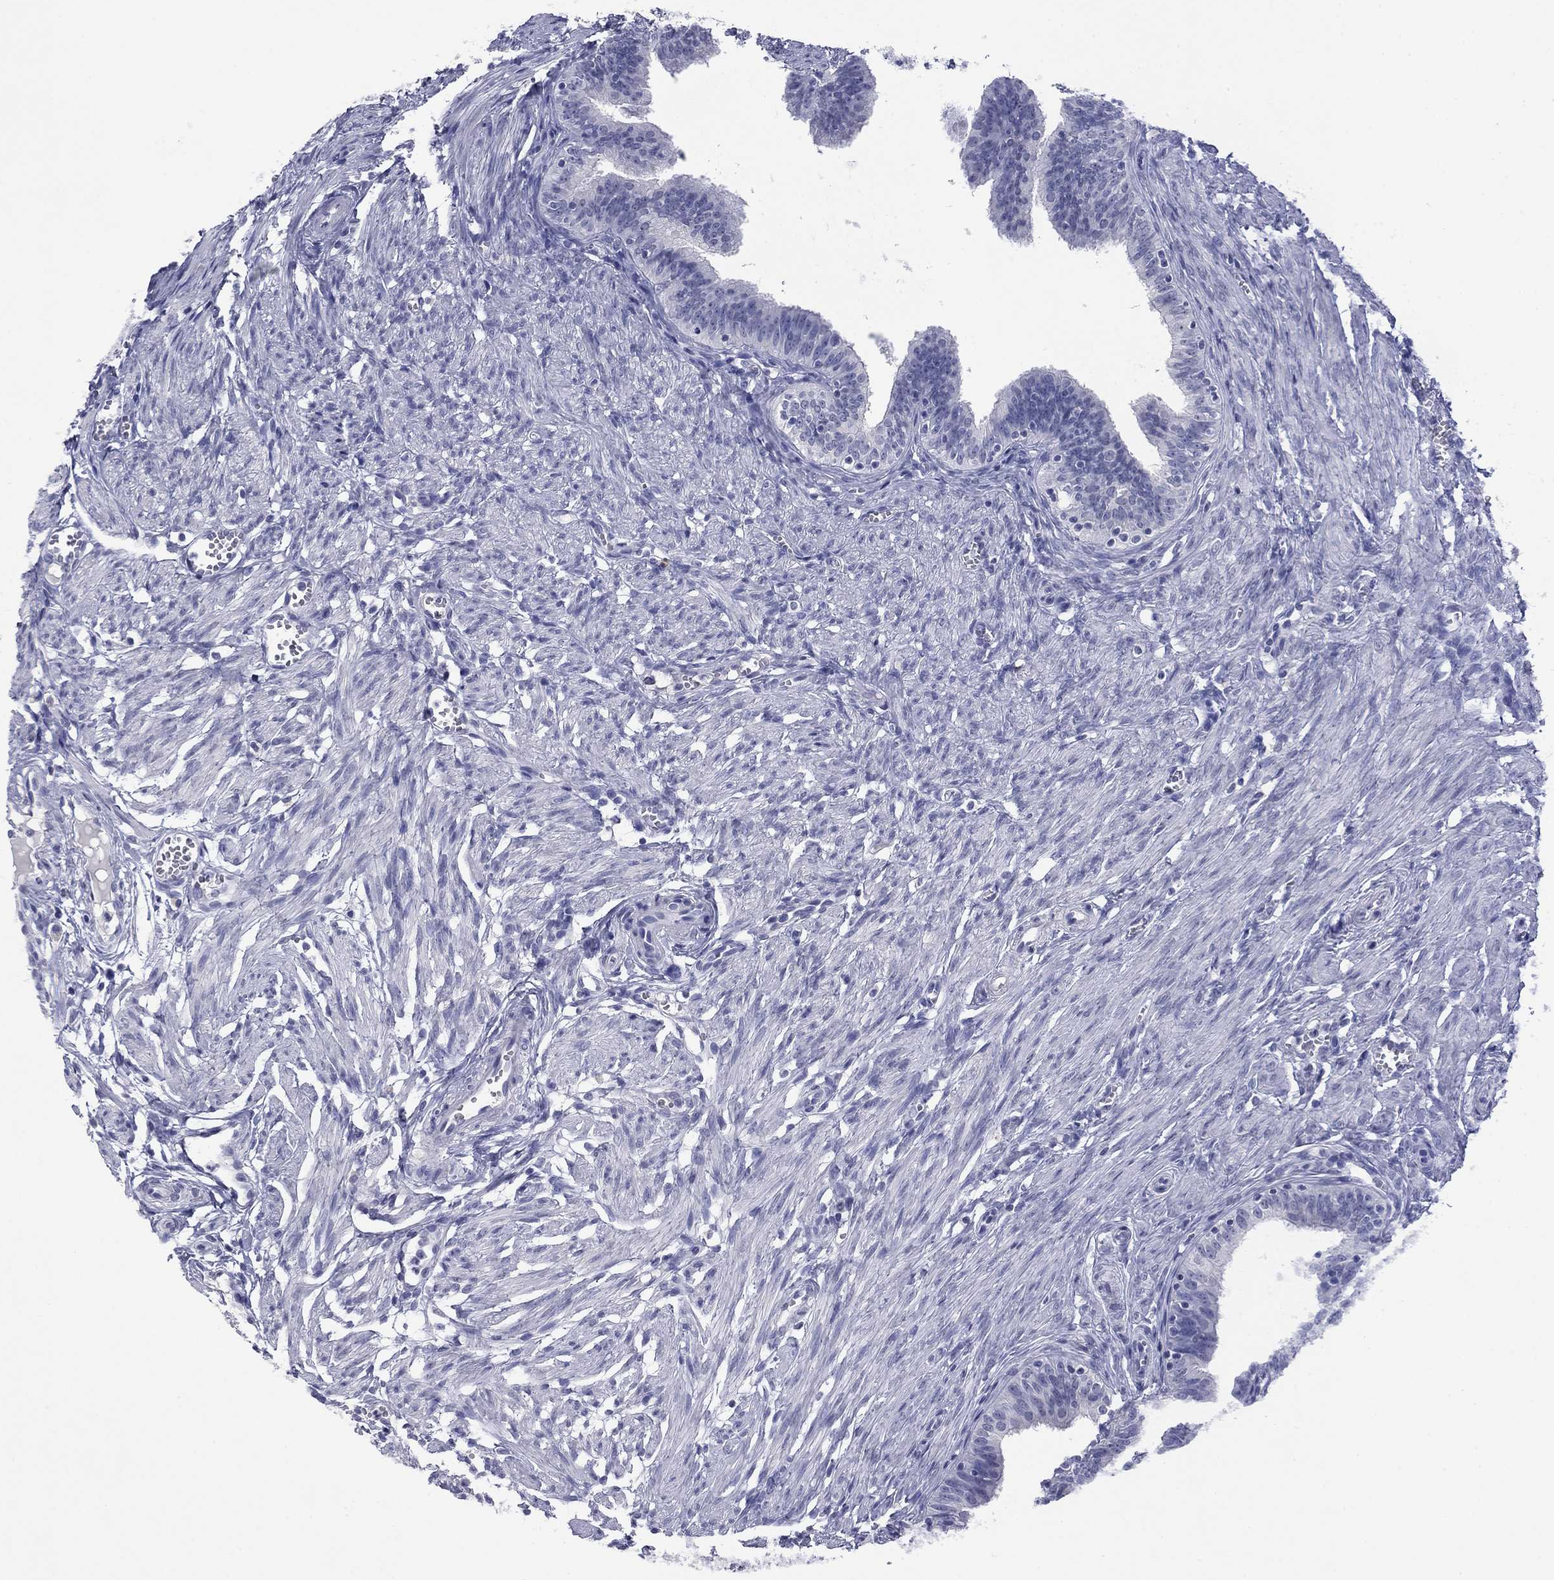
{"staining": {"intensity": "negative", "quantity": "none", "location": "none"}, "tissue": "fallopian tube", "cell_type": "Glandular cells", "image_type": "normal", "snomed": [{"axis": "morphology", "description": "Normal tissue, NOS"}, {"axis": "topography", "description": "Fallopian tube"}], "caption": "Immunohistochemical staining of benign human fallopian tube reveals no significant positivity in glandular cells. Brightfield microscopy of IHC stained with DAB (3,3'-diaminobenzidine) (brown) and hematoxylin (blue), captured at high magnification.", "gene": "HAO1", "patient": {"sex": "female", "age": 25}}